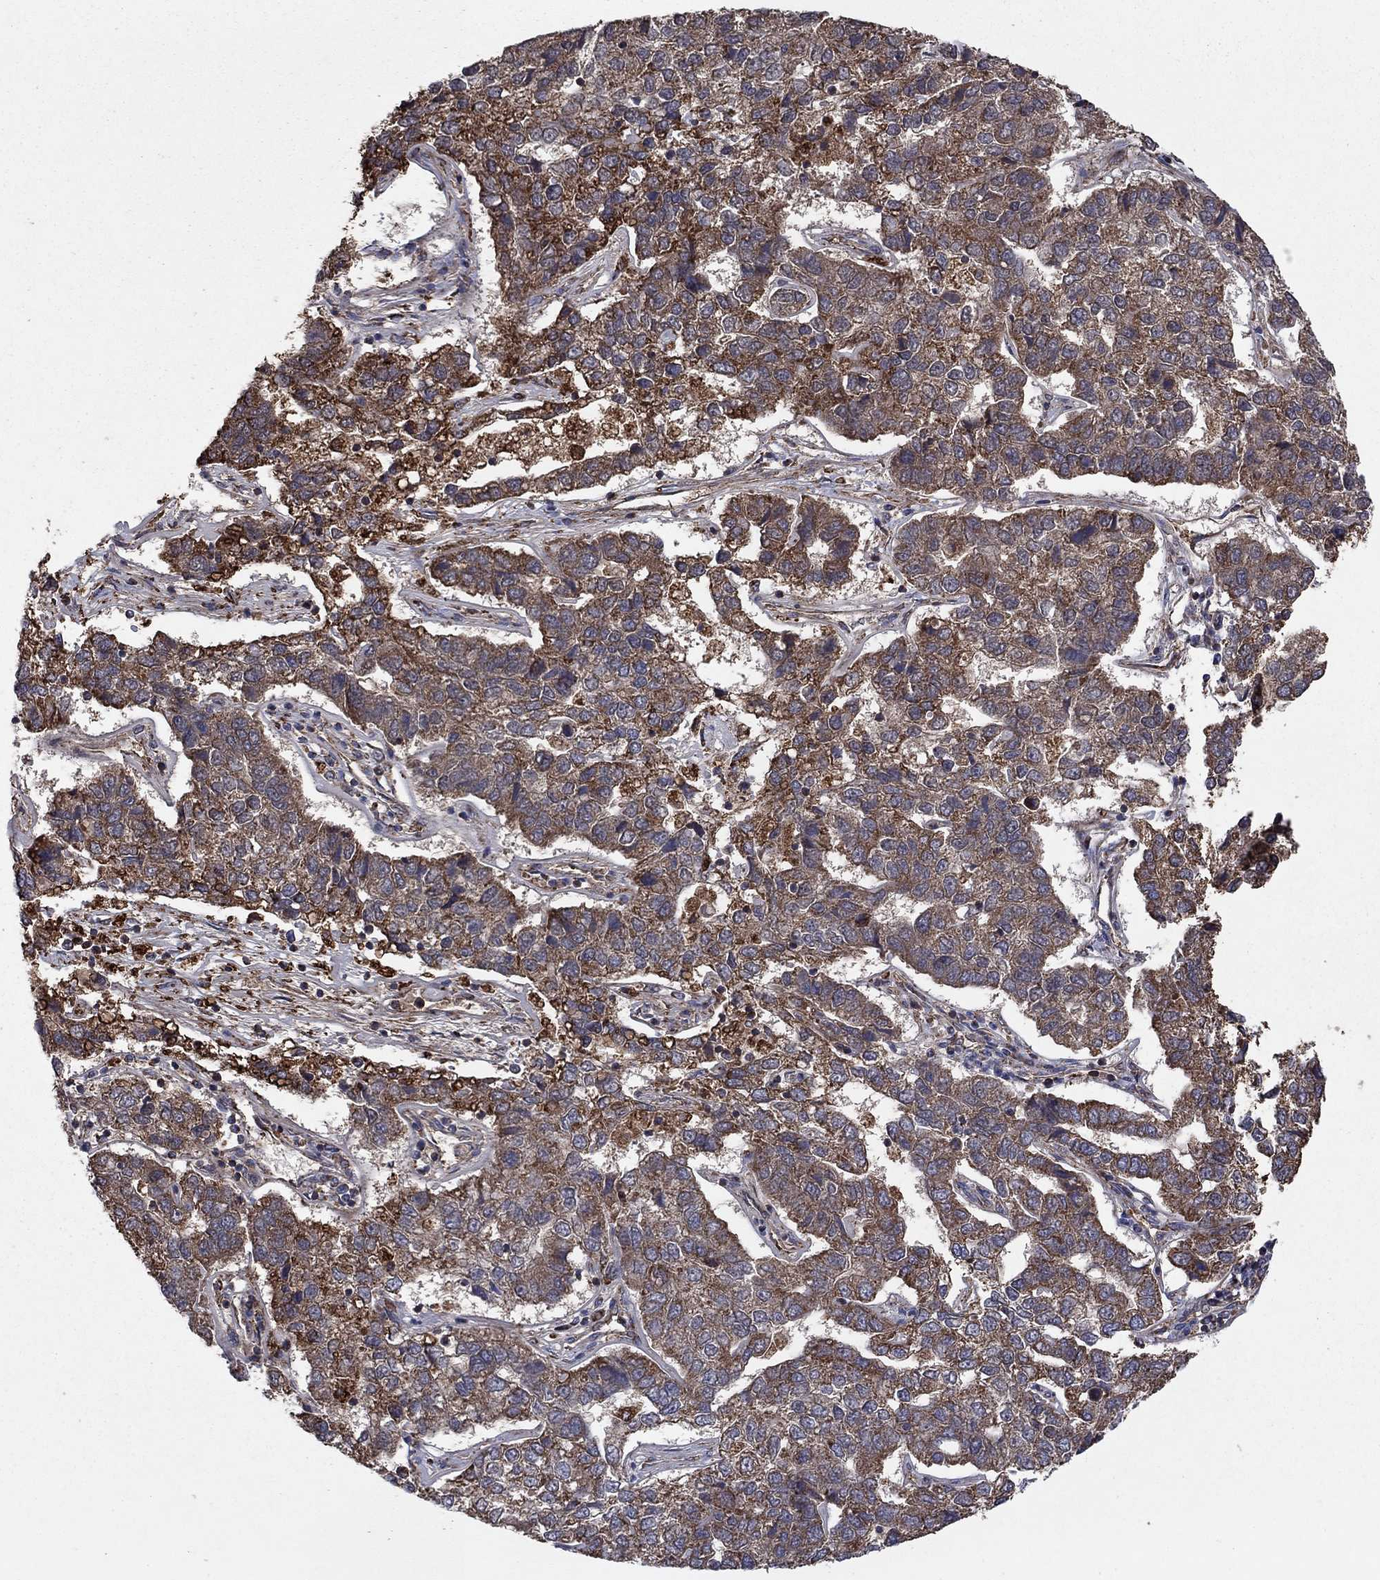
{"staining": {"intensity": "strong", "quantity": "25%-75%", "location": "cytoplasmic/membranous"}, "tissue": "pancreatic cancer", "cell_type": "Tumor cells", "image_type": "cancer", "snomed": [{"axis": "morphology", "description": "Adenocarcinoma, NOS"}, {"axis": "topography", "description": "Pancreas"}], "caption": "Brown immunohistochemical staining in human adenocarcinoma (pancreatic) demonstrates strong cytoplasmic/membranous staining in approximately 25%-75% of tumor cells.", "gene": "DPH1", "patient": {"sex": "female", "age": 61}}